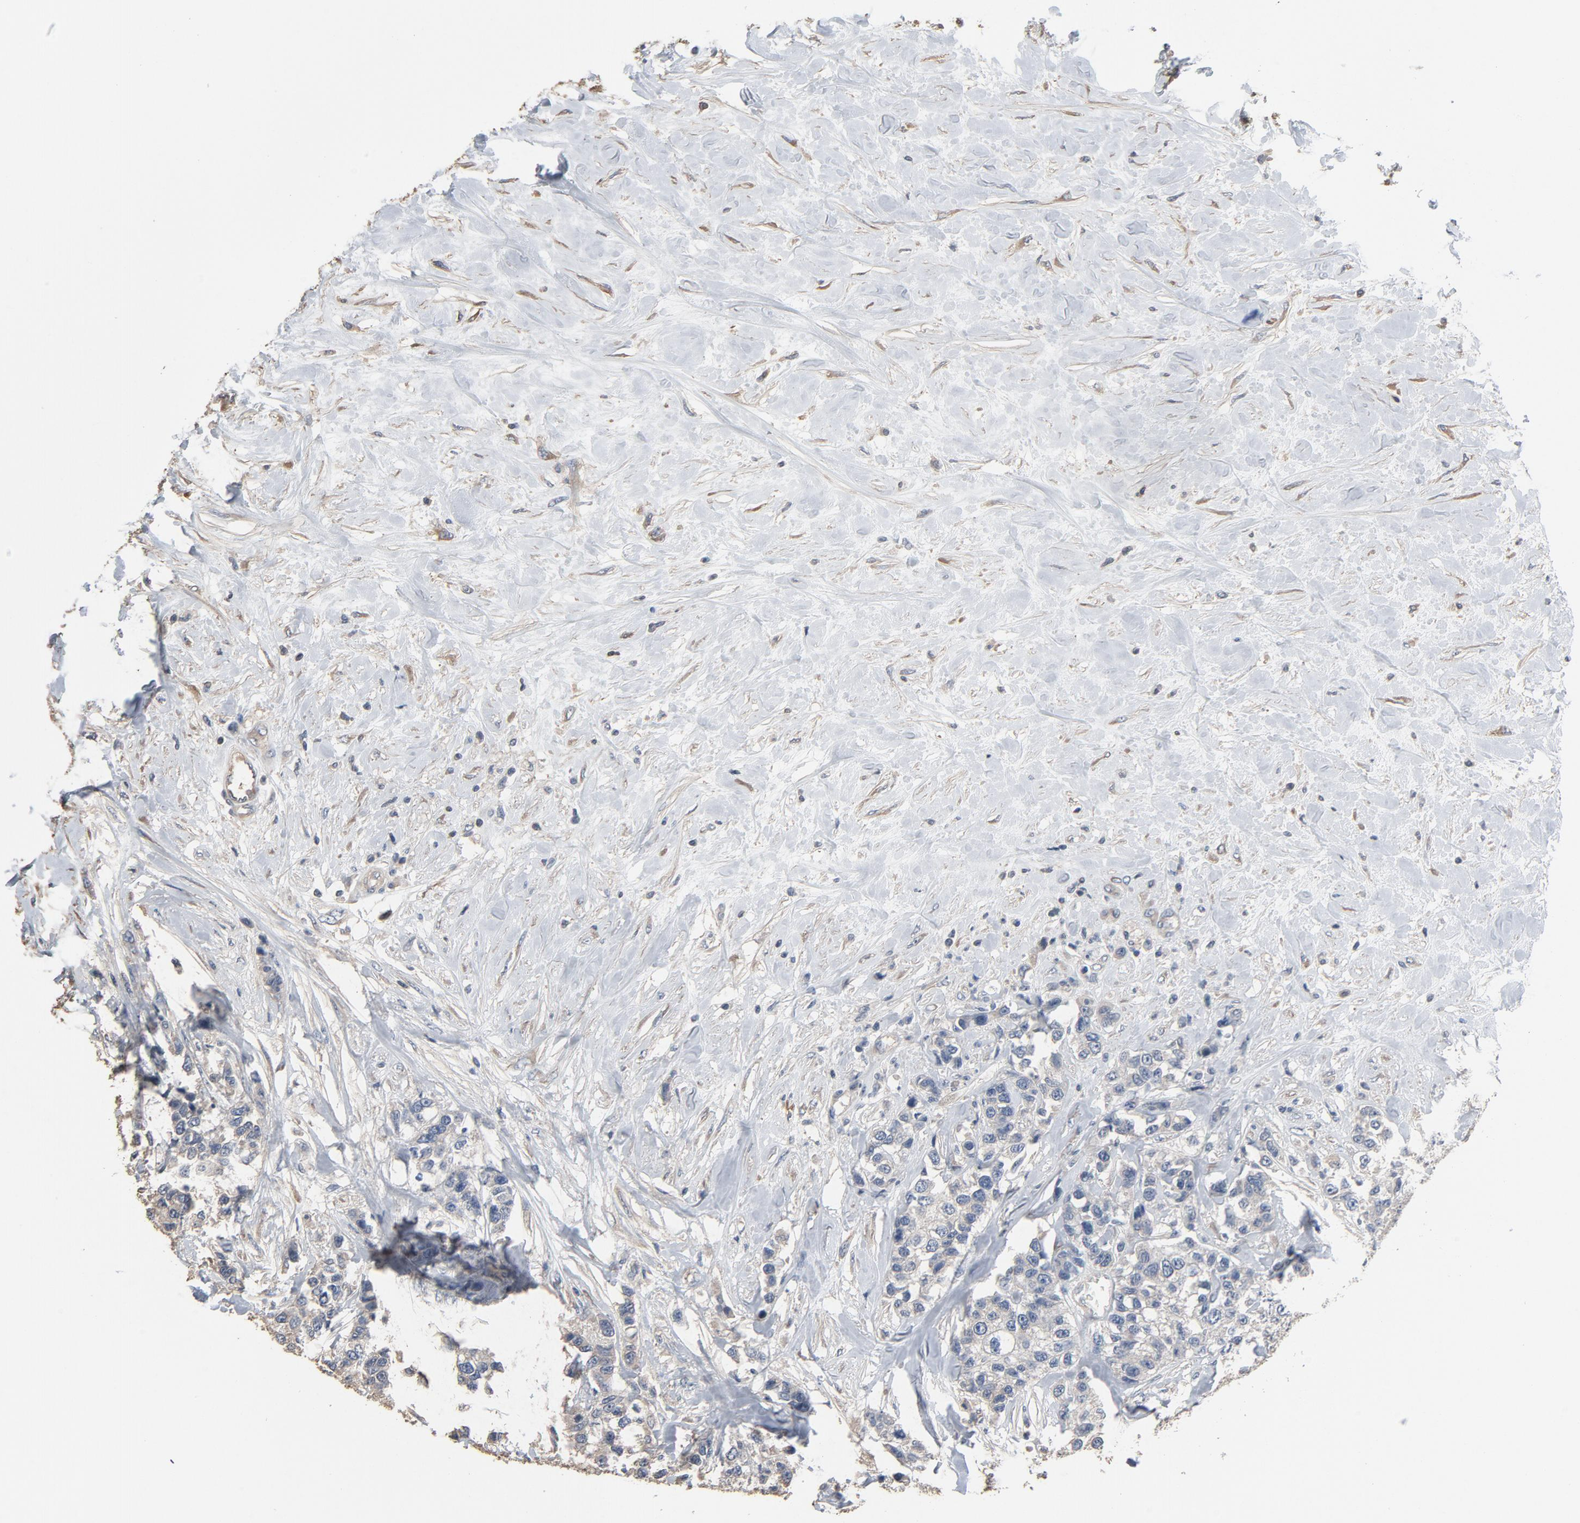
{"staining": {"intensity": "weak", "quantity": "25%-75%", "location": "cytoplasmic/membranous"}, "tissue": "breast cancer", "cell_type": "Tumor cells", "image_type": "cancer", "snomed": [{"axis": "morphology", "description": "Duct carcinoma"}, {"axis": "topography", "description": "Breast"}], "caption": "There is low levels of weak cytoplasmic/membranous staining in tumor cells of breast cancer, as demonstrated by immunohistochemical staining (brown color).", "gene": "SOX6", "patient": {"sex": "female", "age": 51}}